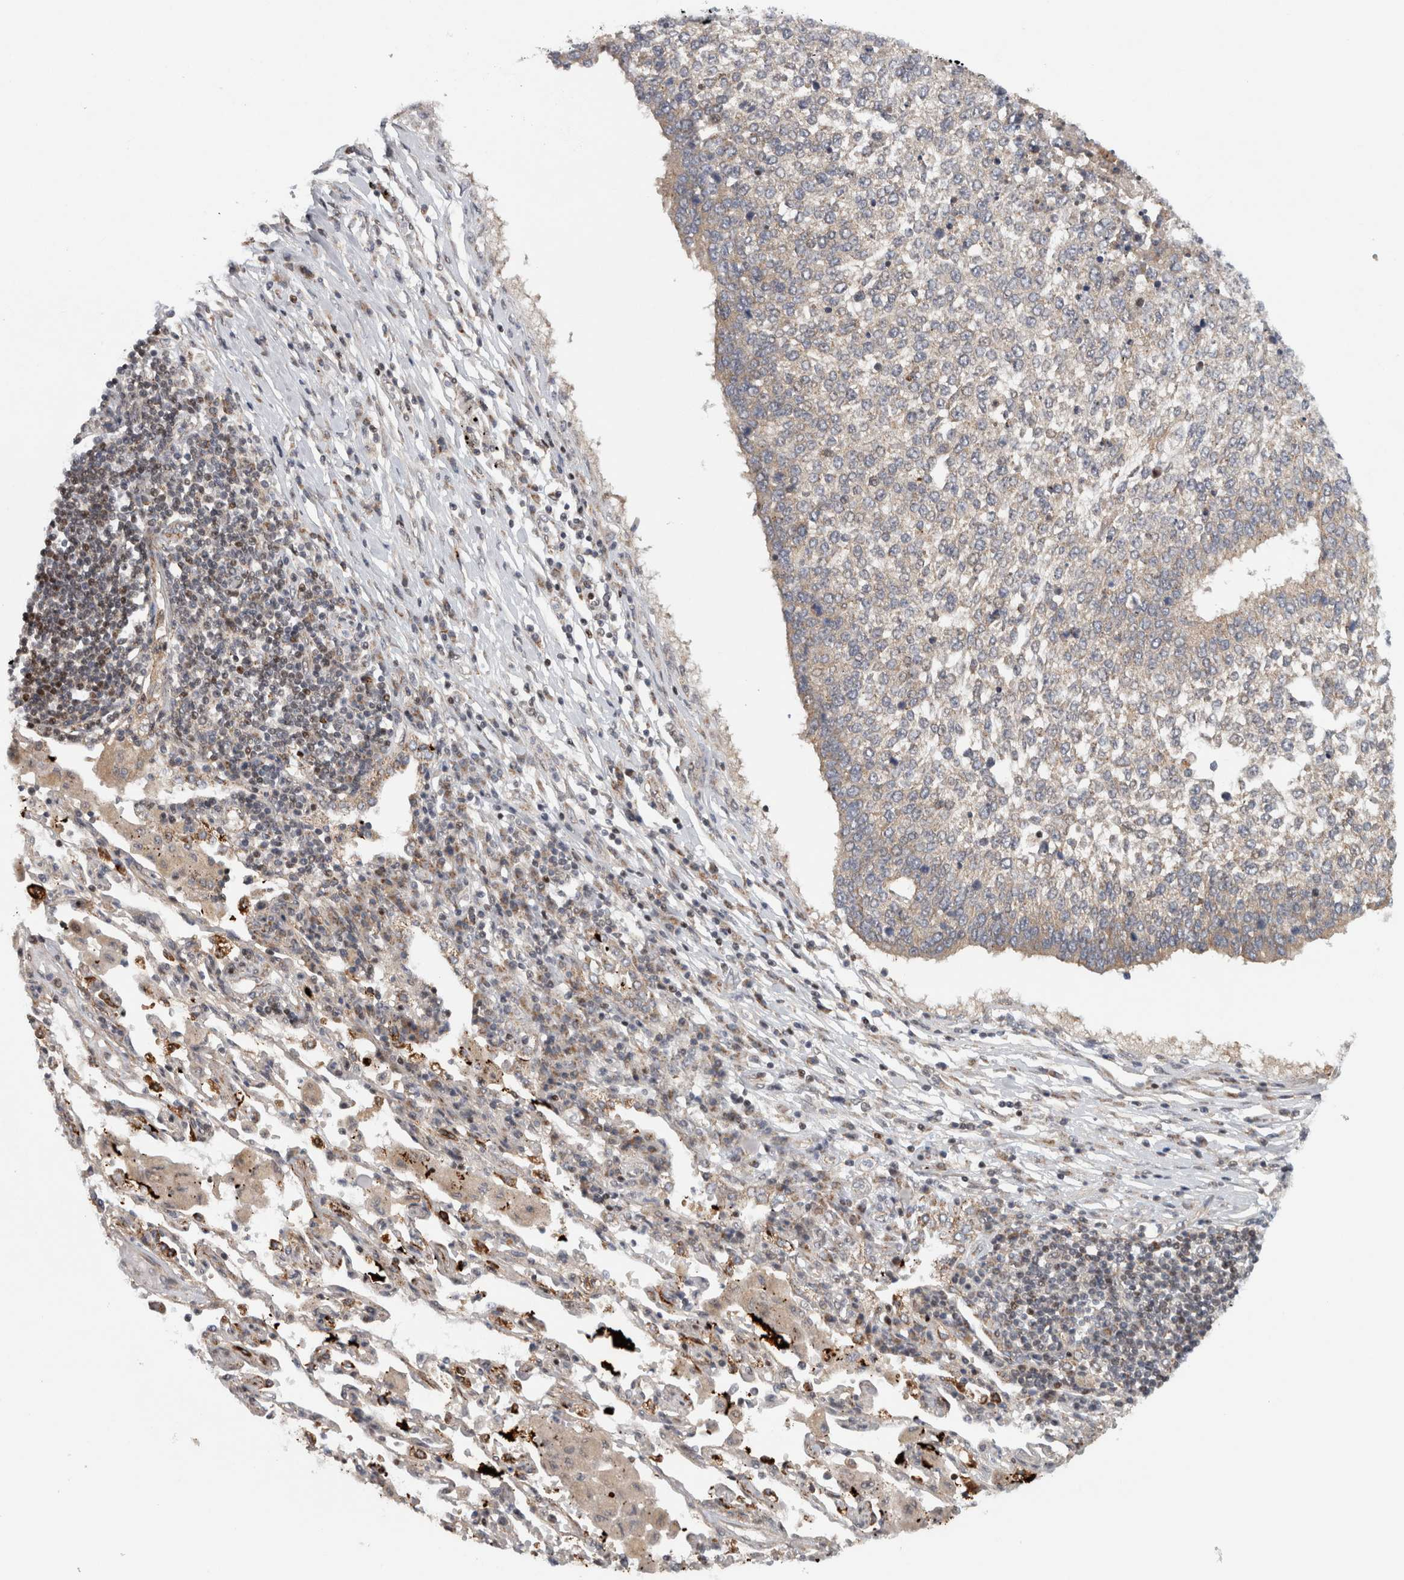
{"staining": {"intensity": "negative", "quantity": "none", "location": "none"}, "tissue": "lung cancer", "cell_type": "Tumor cells", "image_type": "cancer", "snomed": [{"axis": "morphology", "description": "Normal tissue, NOS"}, {"axis": "morphology", "description": "Squamous cell carcinoma, NOS"}, {"axis": "topography", "description": "Cartilage tissue"}, {"axis": "topography", "description": "Bronchus"}, {"axis": "topography", "description": "Lung"}, {"axis": "topography", "description": "Peripheral nerve tissue"}], "caption": "Protein analysis of squamous cell carcinoma (lung) reveals no significant staining in tumor cells.", "gene": "KDM8", "patient": {"sex": "female", "age": 49}}